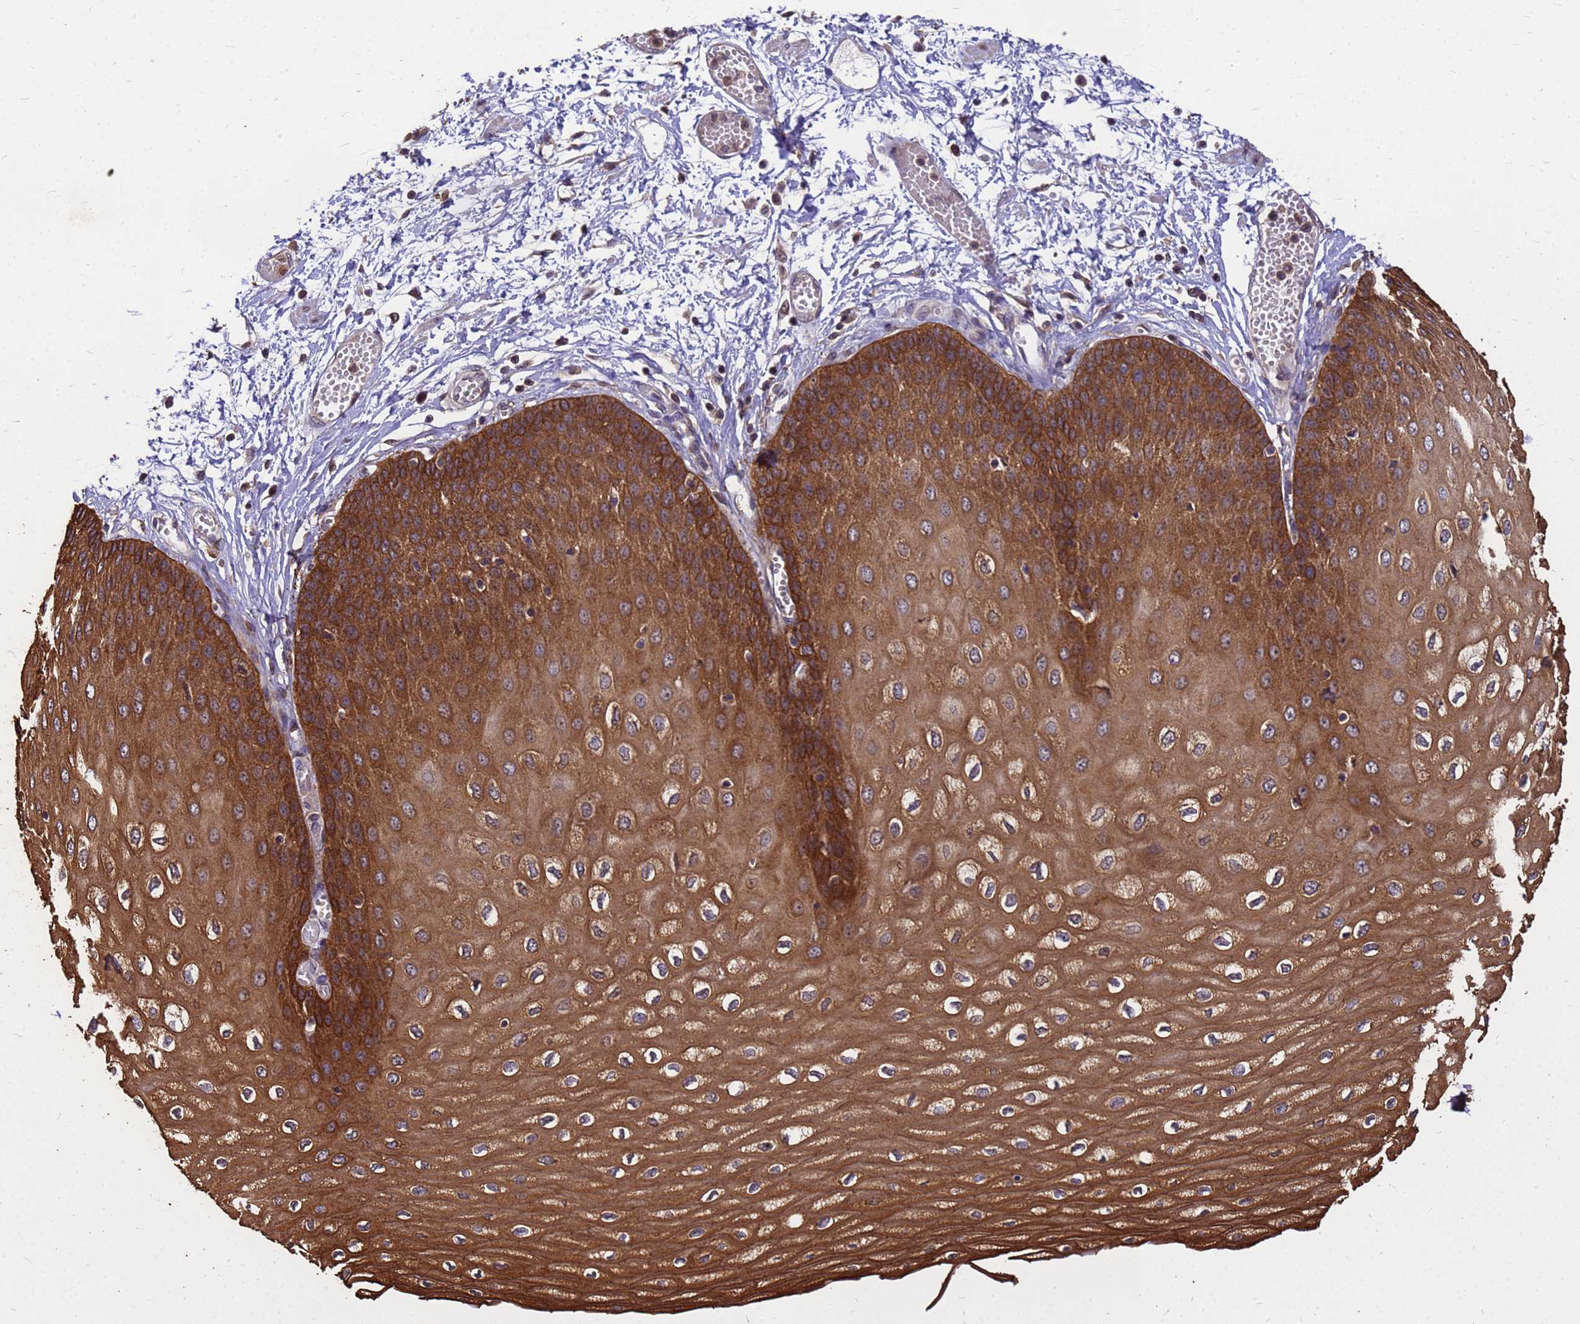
{"staining": {"intensity": "strong", "quantity": ">75%", "location": "cytoplasmic/membranous"}, "tissue": "esophagus", "cell_type": "Squamous epithelial cells", "image_type": "normal", "snomed": [{"axis": "morphology", "description": "Normal tissue, NOS"}, {"axis": "topography", "description": "Esophagus"}], "caption": "Immunohistochemical staining of benign human esophagus reveals >75% levels of strong cytoplasmic/membranous protein expression in approximately >75% of squamous epithelial cells. The staining was performed using DAB (3,3'-diaminobenzidine) to visualize the protein expression in brown, while the nuclei were stained in blue with hematoxylin (Magnification: 20x).", "gene": "ZNF618", "patient": {"sex": "male", "age": 60}}